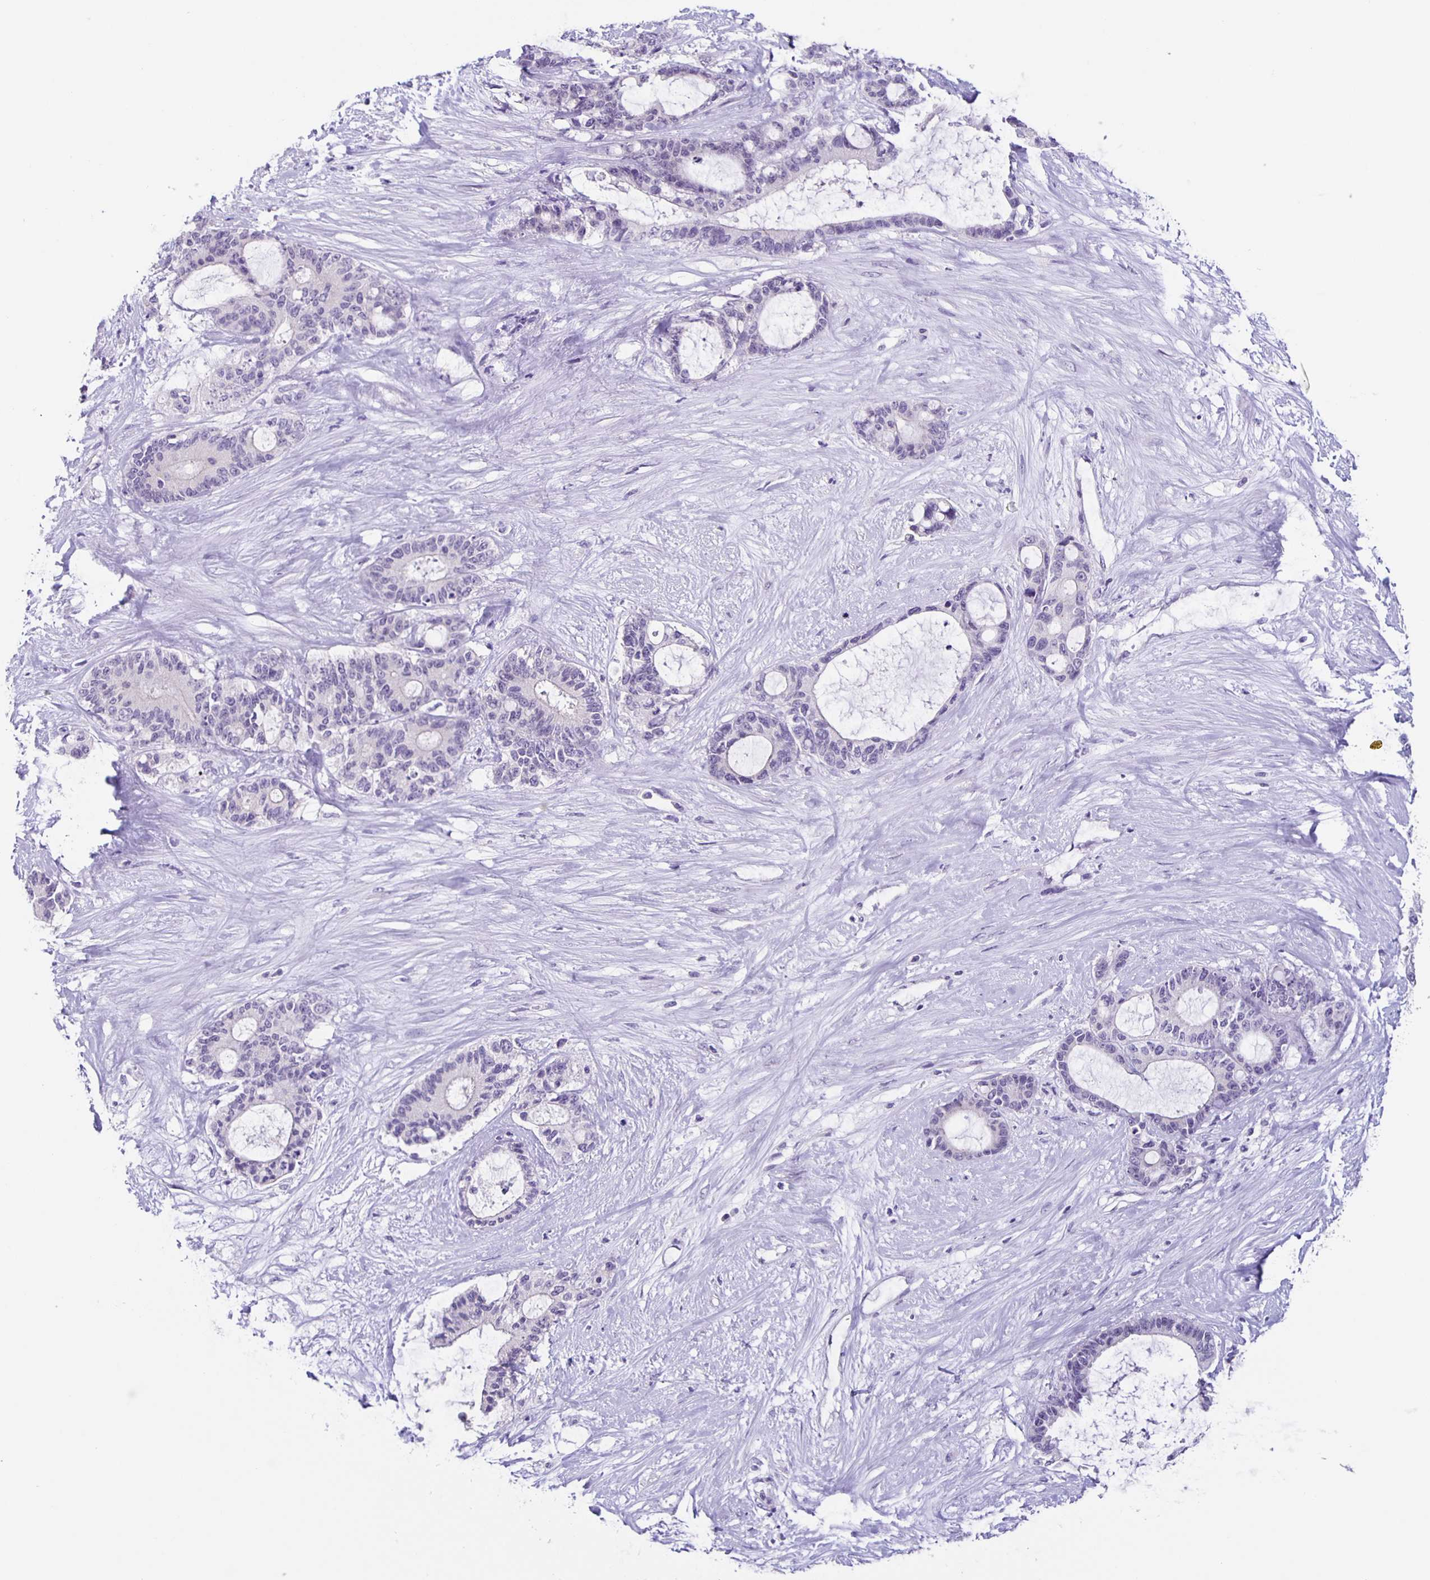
{"staining": {"intensity": "negative", "quantity": "none", "location": "none"}, "tissue": "liver cancer", "cell_type": "Tumor cells", "image_type": "cancer", "snomed": [{"axis": "morphology", "description": "Normal tissue, NOS"}, {"axis": "morphology", "description": "Cholangiocarcinoma"}, {"axis": "topography", "description": "Liver"}, {"axis": "topography", "description": "Peripheral nerve tissue"}], "caption": "Immunohistochemical staining of human liver cancer reveals no significant positivity in tumor cells.", "gene": "SLC12A3", "patient": {"sex": "female", "age": 73}}